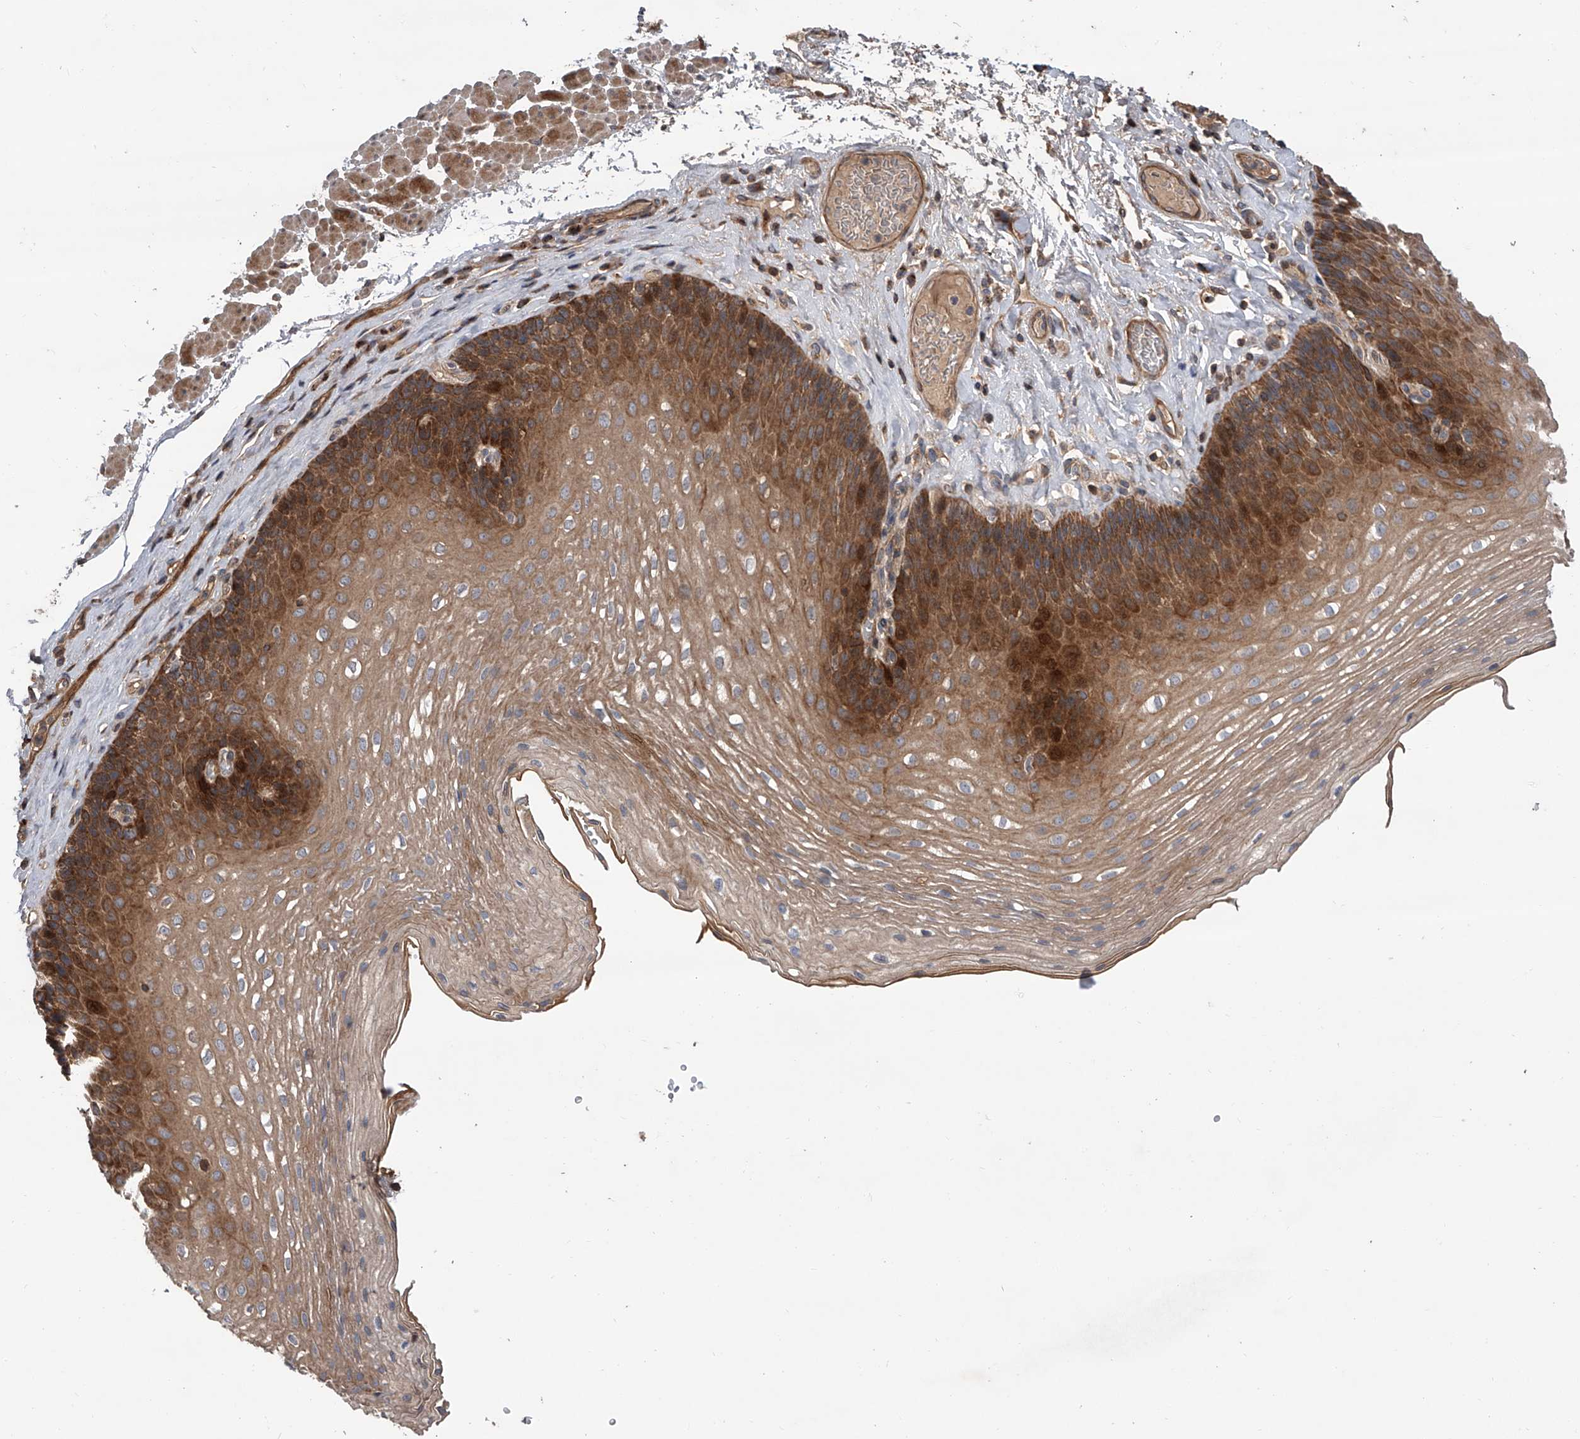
{"staining": {"intensity": "moderate", "quantity": ">75%", "location": "cytoplasmic/membranous,nuclear"}, "tissue": "esophagus", "cell_type": "Squamous epithelial cells", "image_type": "normal", "snomed": [{"axis": "morphology", "description": "Normal tissue, NOS"}, {"axis": "topography", "description": "Esophagus"}], "caption": "Protein expression analysis of benign esophagus shows moderate cytoplasmic/membranous,nuclear staining in about >75% of squamous epithelial cells.", "gene": "USP47", "patient": {"sex": "female", "age": 66}}